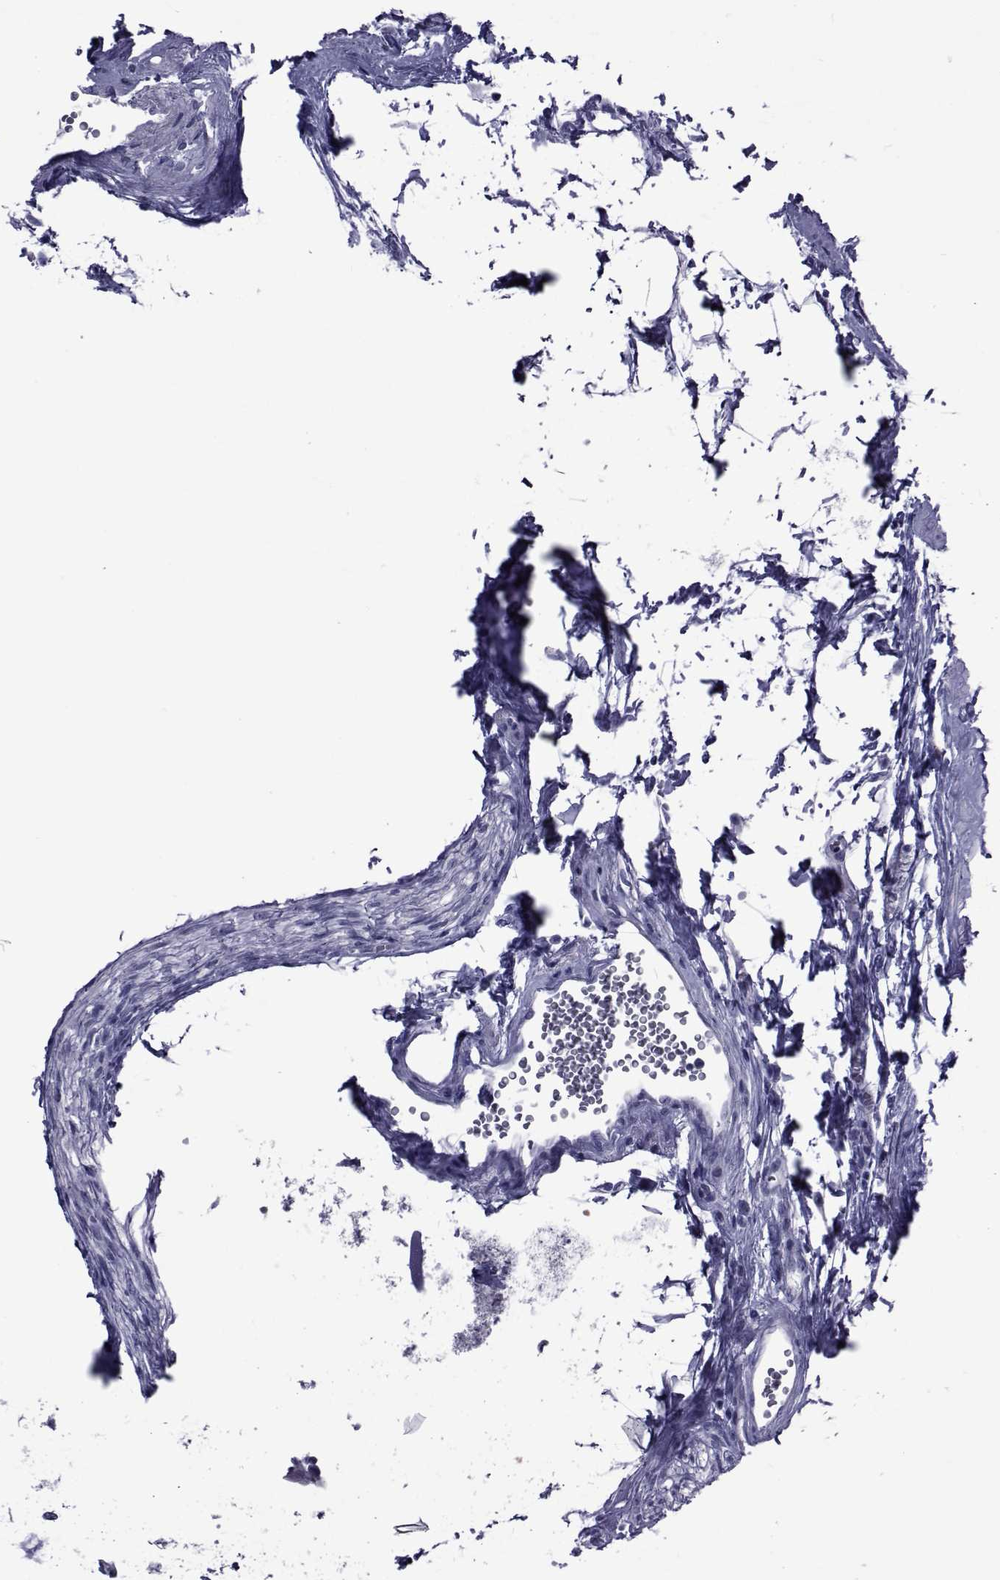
{"staining": {"intensity": "negative", "quantity": "none", "location": "none"}, "tissue": "seminal vesicle", "cell_type": "Glandular cells", "image_type": "normal", "snomed": [{"axis": "morphology", "description": "Normal tissue, NOS"}, {"axis": "morphology", "description": "Urothelial carcinoma, NOS"}, {"axis": "topography", "description": "Urinary bladder"}, {"axis": "topography", "description": "Seminal veicle"}], "caption": "DAB immunohistochemical staining of unremarkable human seminal vesicle shows no significant expression in glandular cells. The staining is performed using DAB brown chromogen with nuclei counter-stained in using hematoxylin.", "gene": "GKAP1", "patient": {"sex": "male", "age": 76}}